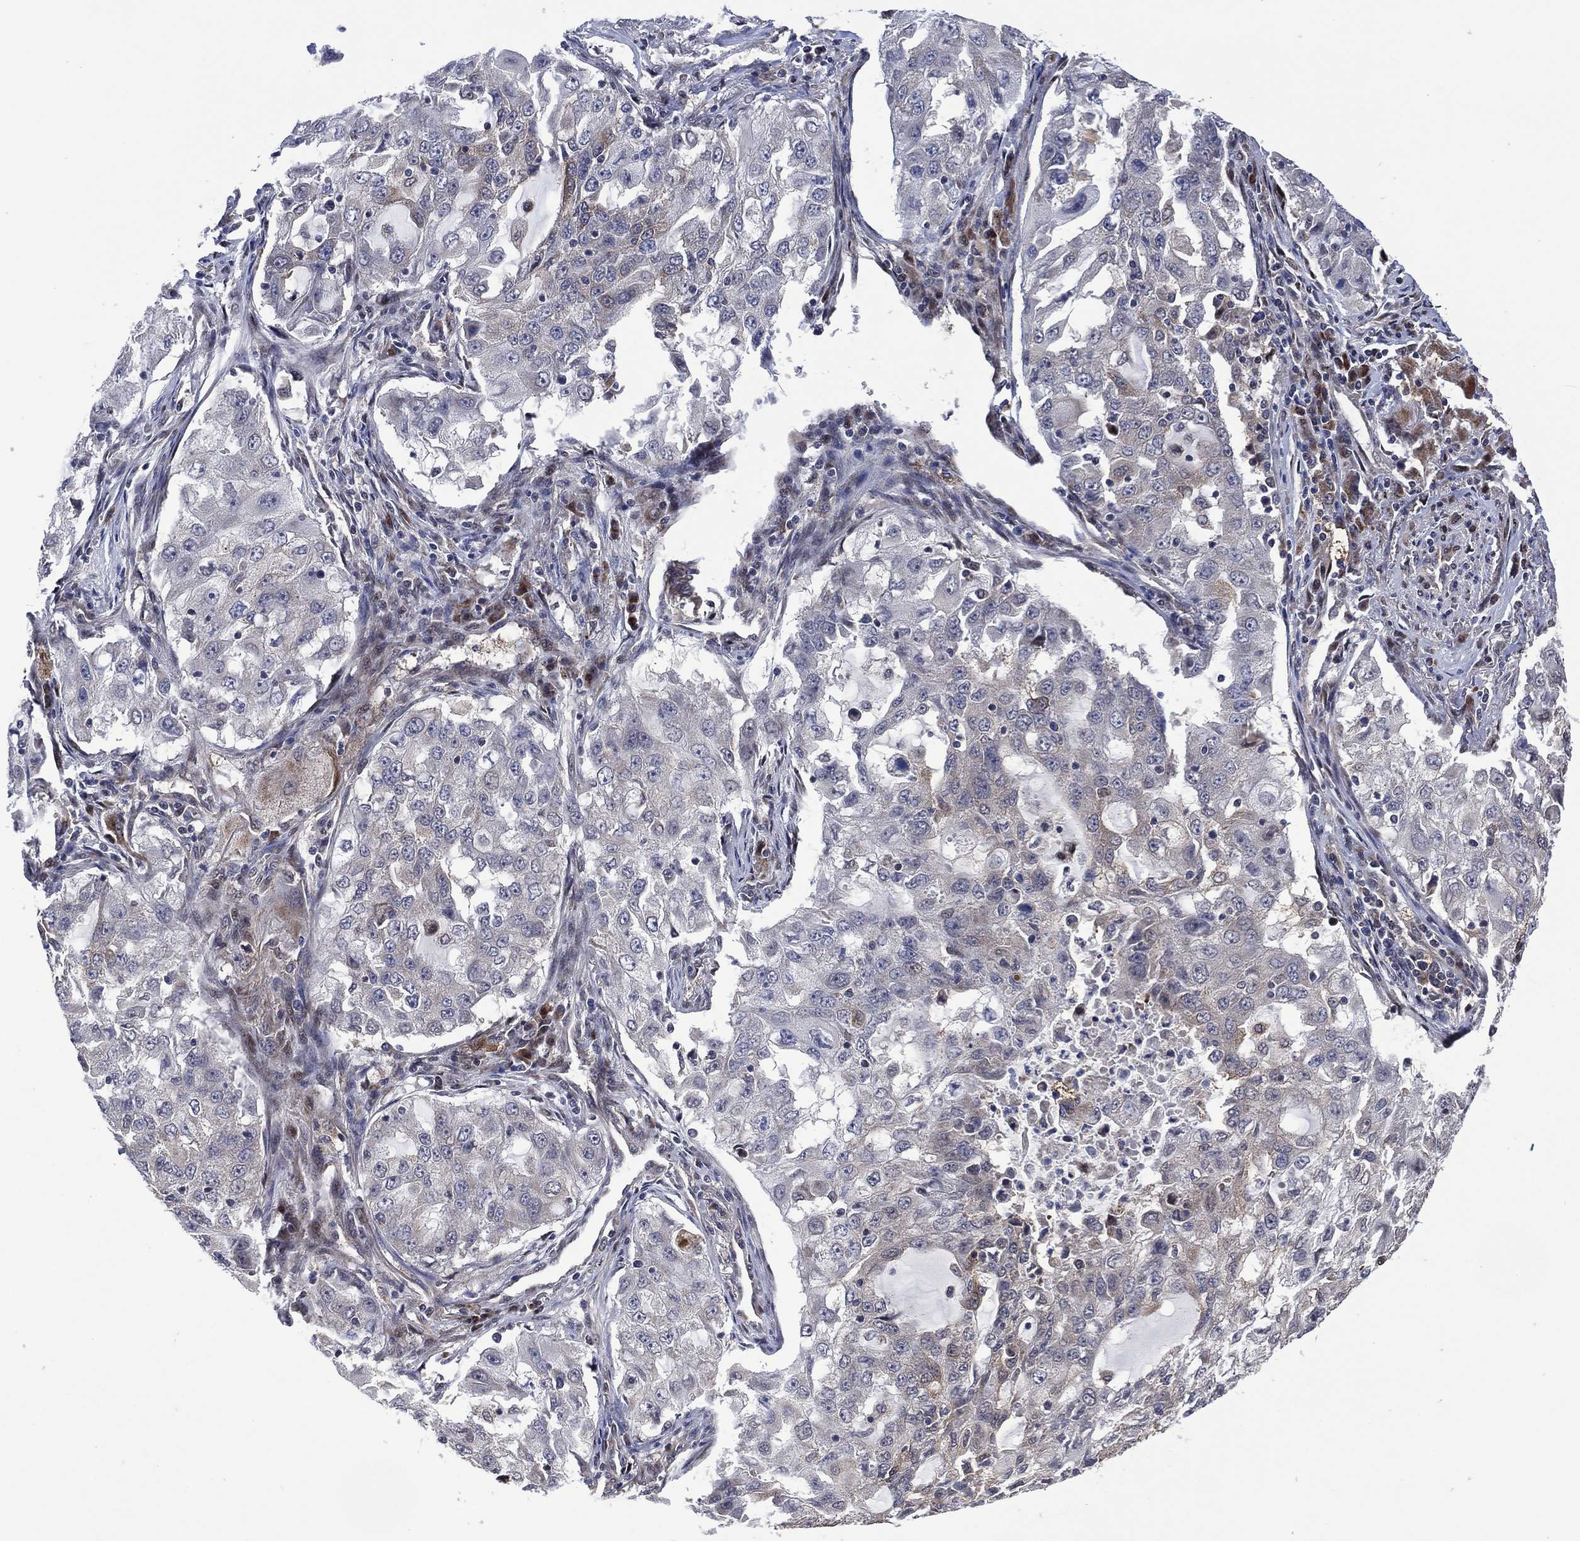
{"staining": {"intensity": "negative", "quantity": "none", "location": "none"}, "tissue": "lung cancer", "cell_type": "Tumor cells", "image_type": "cancer", "snomed": [{"axis": "morphology", "description": "Adenocarcinoma, NOS"}, {"axis": "topography", "description": "Lung"}], "caption": "Histopathology image shows no protein positivity in tumor cells of lung cancer tissue. Nuclei are stained in blue.", "gene": "HTD2", "patient": {"sex": "female", "age": 61}}